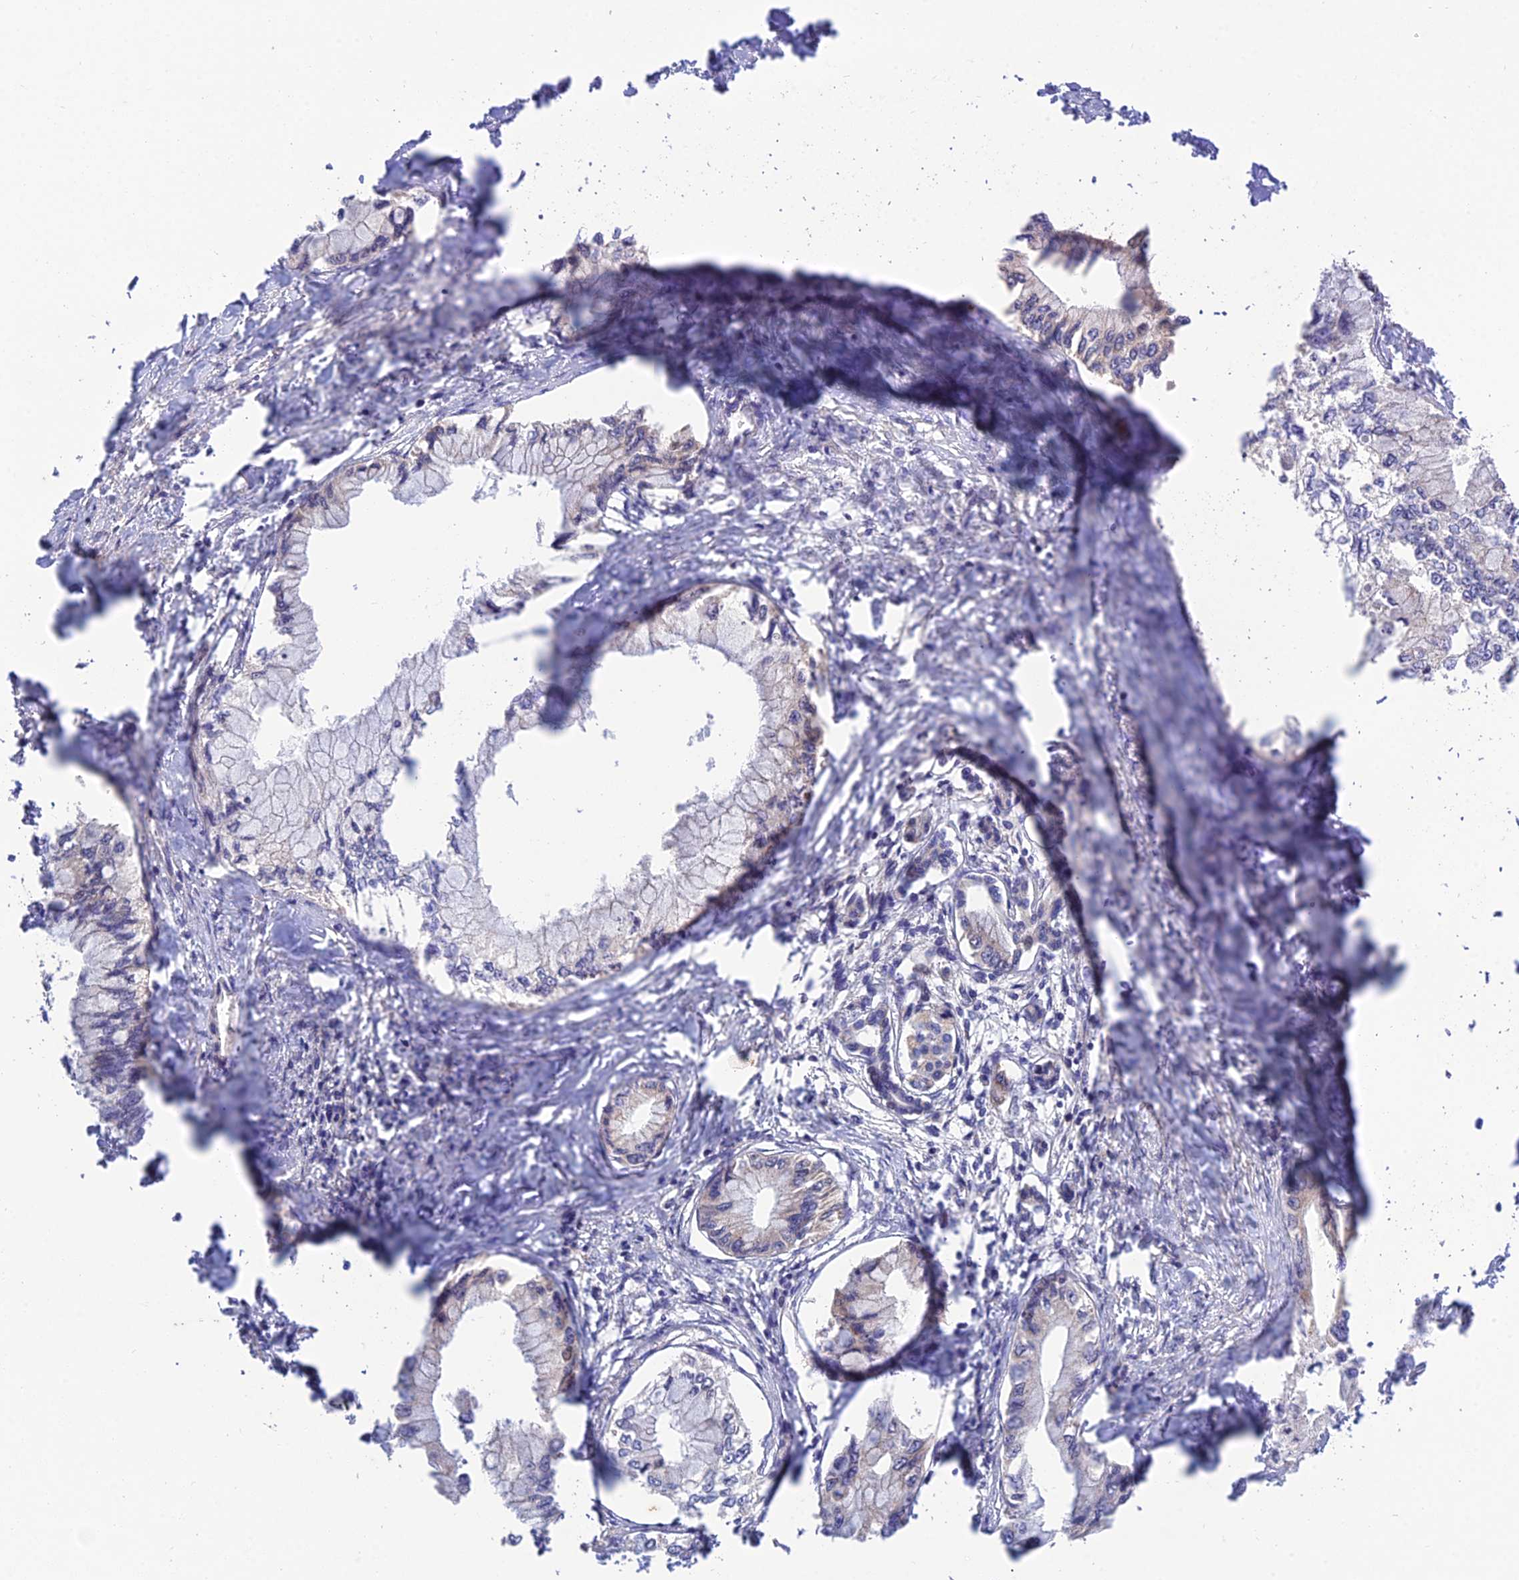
{"staining": {"intensity": "negative", "quantity": "none", "location": "none"}, "tissue": "pancreatic cancer", "cell_type": "Tumor cells", "image_type": "cancer", "snomed": [{"axis": "morphology", "description": "Adenocarcinoma, NOS"}, {"axis": "topography", "description": "Pancreas"}], "caption": "This is an immunohistochemistry photomicrograph of human pancreatic cancer. There is no staining in tumor cells.", "gene": "PLEKHG2", "patient": {"sex": "male", "age": 48}}